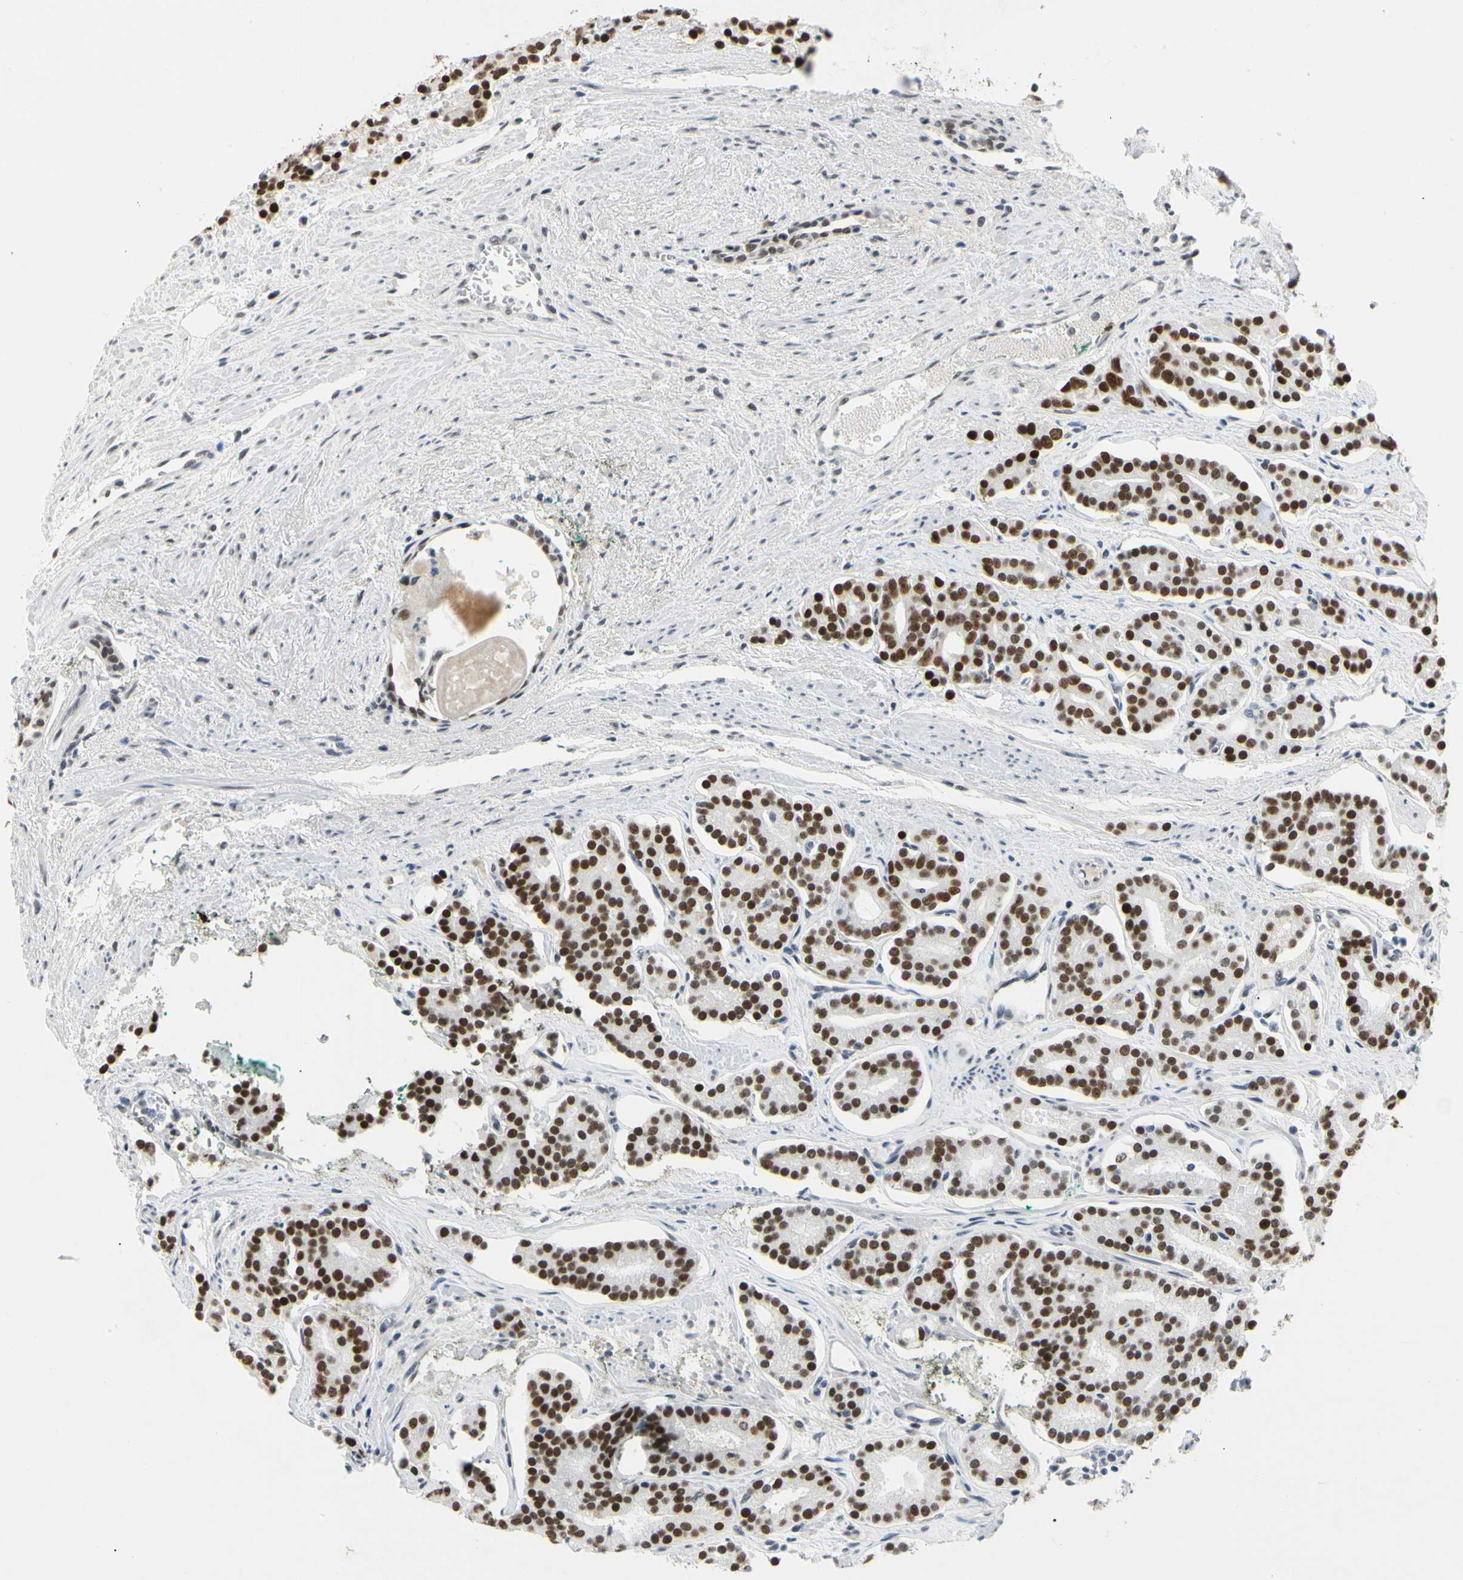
{"staining": {"intensity": "strong", "quantity": ">75%", "location": "nuclear"}, "tissue": "prostate cancer", "cell_type": "Tumor cells", "image_type": "cancer", "snomed": [{"axis": "morphology", "description": "Adenocarcinoma, Low grade"}, {"axis": "topography", "description": "Prostate"}], "caption": "Immunohistochemistry (IHC) (DAB (3,3'-diaminobenzidine)) staining of human prostate adenocarcinoma (low-grade) displays strong nuclear protein expression in approximately >75% of tumor cells.", "gene": "ZSCAN16", "patient": {"sex": "male", "age": 63}}